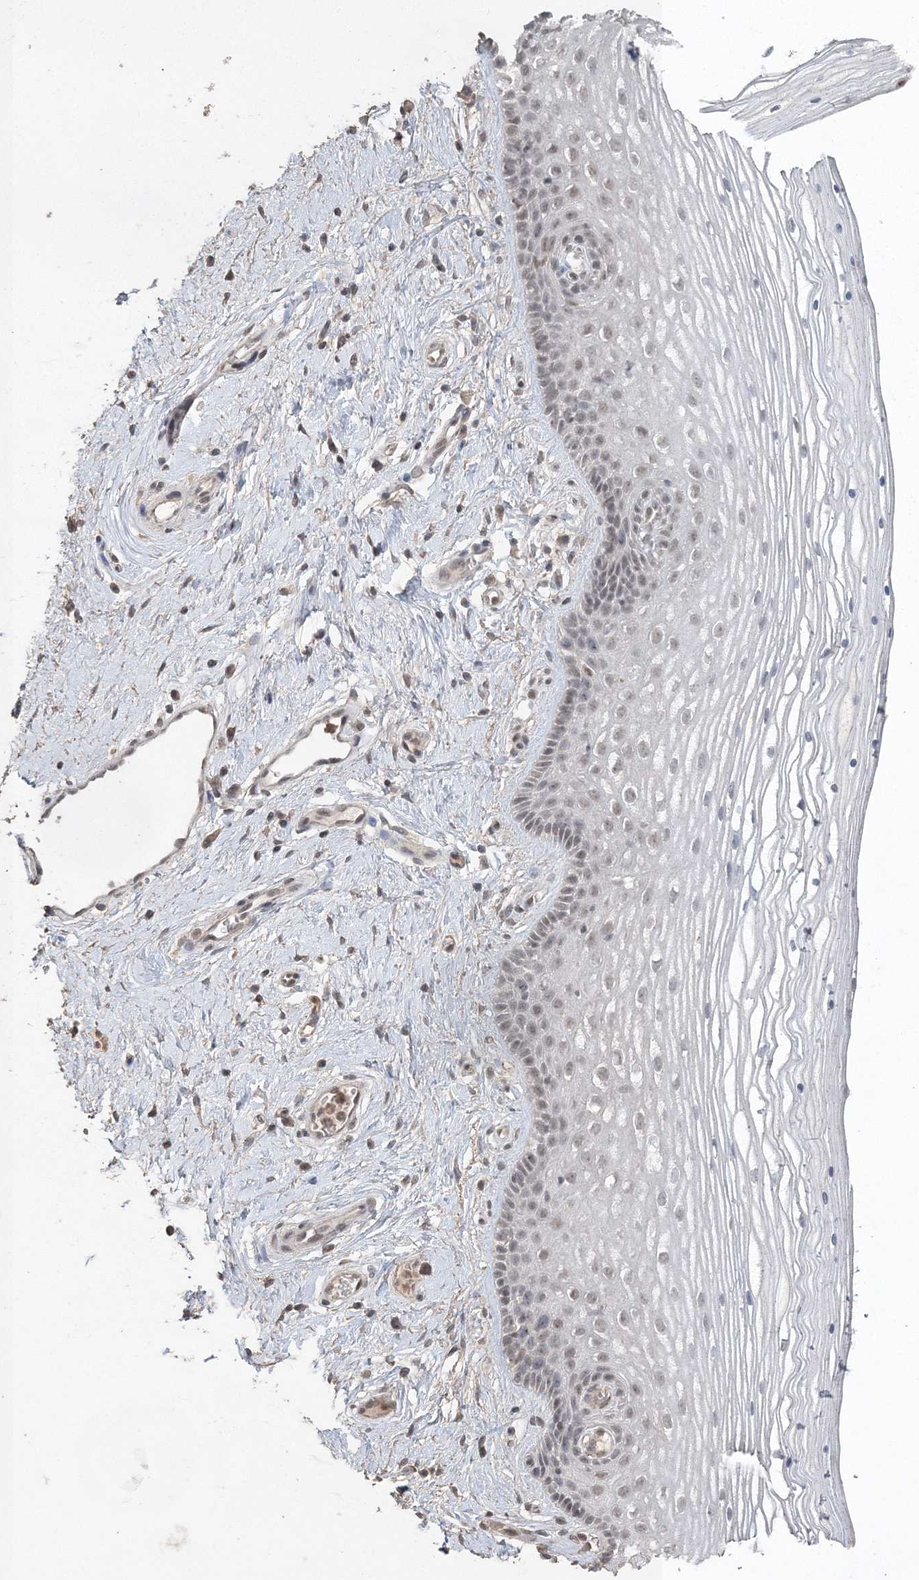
{"staining": {"intensity": "weak", "quantity": "<25%", "location": "nuclear"}, "tissue": "vagina", "cell_type": "Squamous epithelial cells", "image_type": "normal", "snomed": [{"axis": "morphology", "description": "Normal tissue, NOS"}, {"axis": "topography", "description": "Vagina"}], "caption": "This is an immunohistochemistry image of unremarkable vagina. There is no positivity in squamous epithelial cells.", "gene": "UIMC1", "patient": {"sex": "female", "age": 46}}